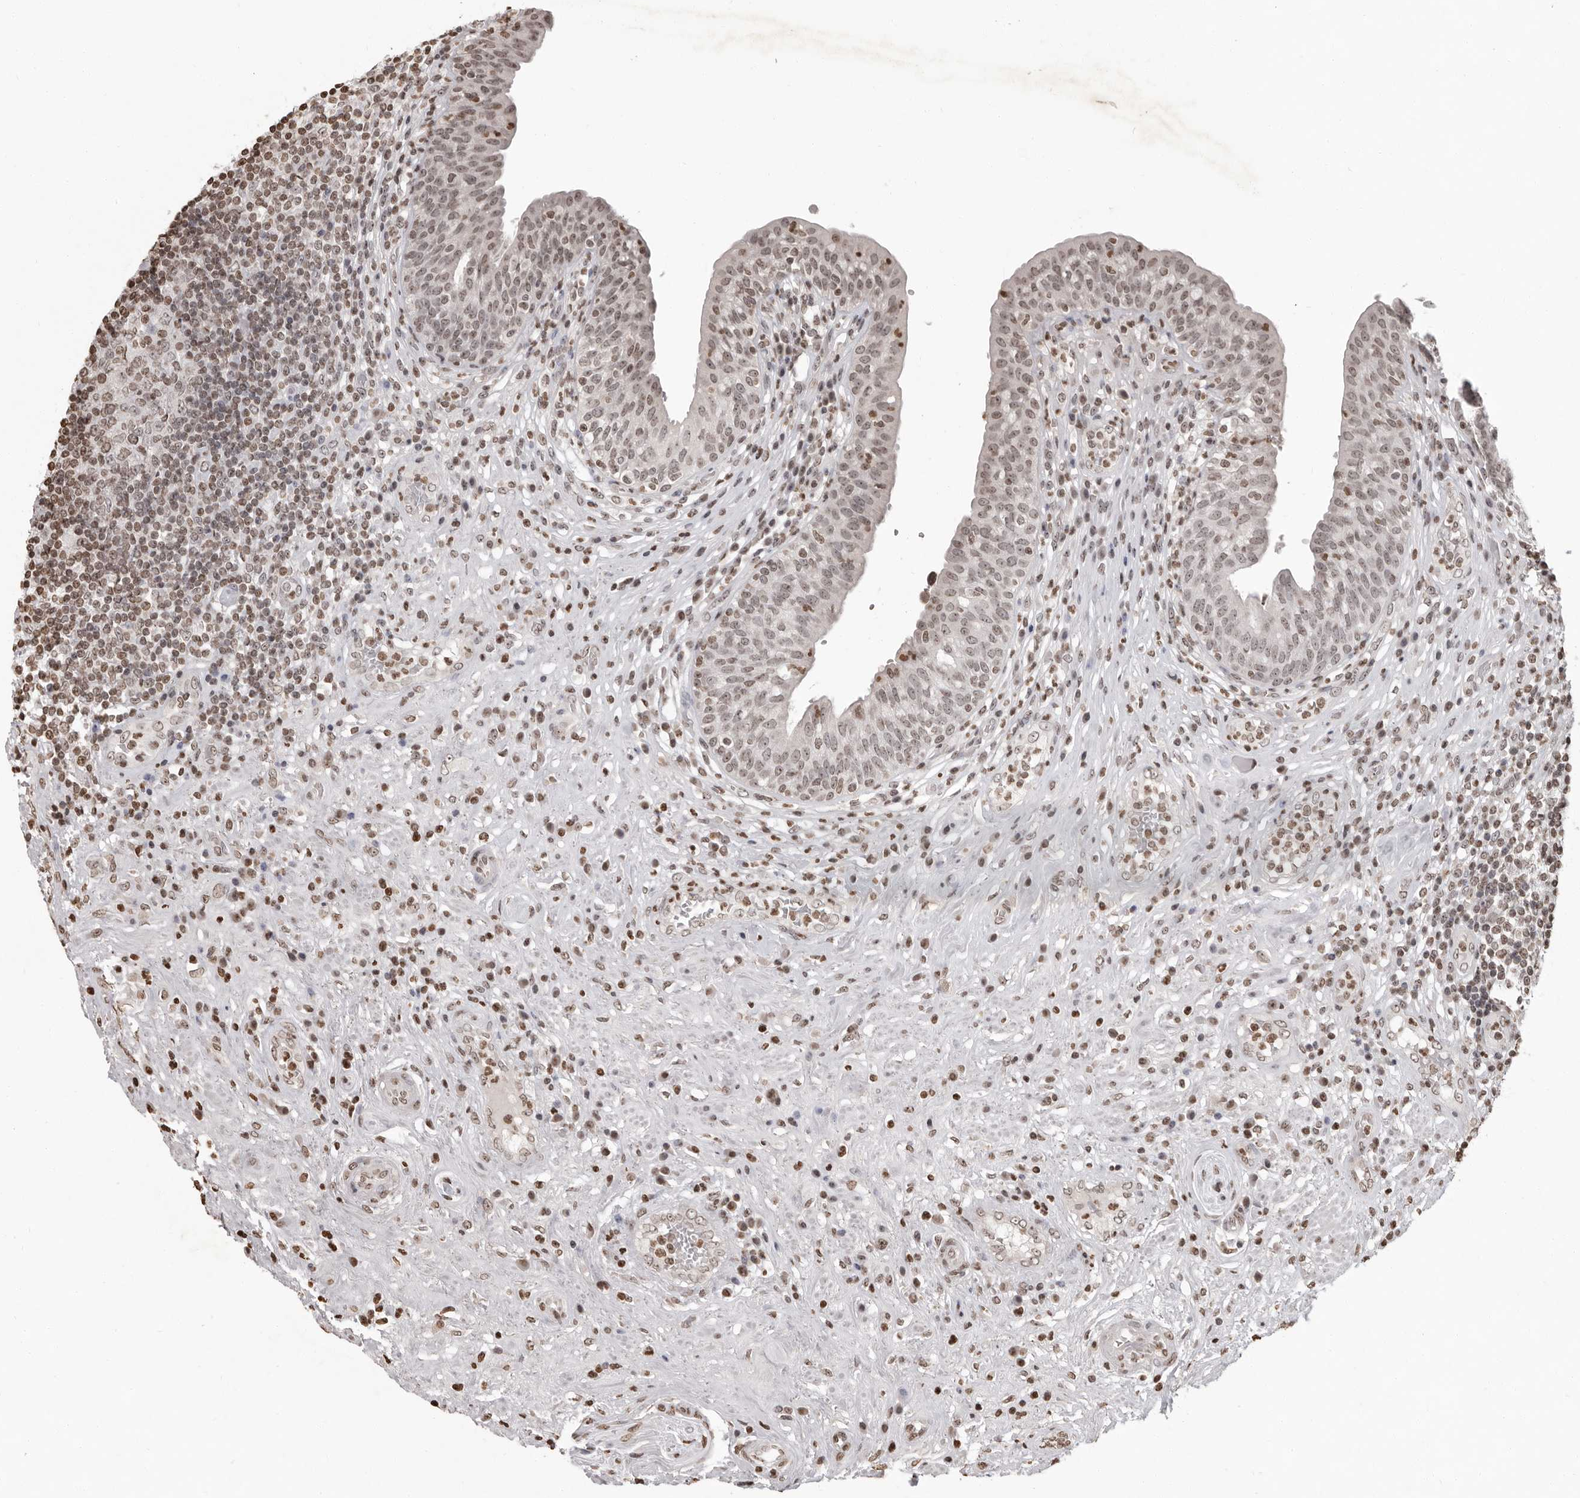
{"staining": {"intensity": "moderate", "quantity": "25%-75%", "location": "nuclear"}, "tissue": "urinary bladder", "cell_type": "Urothelial cells", "image_type": "normal", "snomed": [{"axis": "morphology", "description": "Normal tissue, NOS"}, {"axis": "topography", "description": "Urinary bladder"}], "caption": "A histopathology image of human urinary bladder stained for a protein displays moderate nuclear brown staining in urothelial cells.", "gene": "WDR45", "patient": {"sex": "female", "age": 62}}